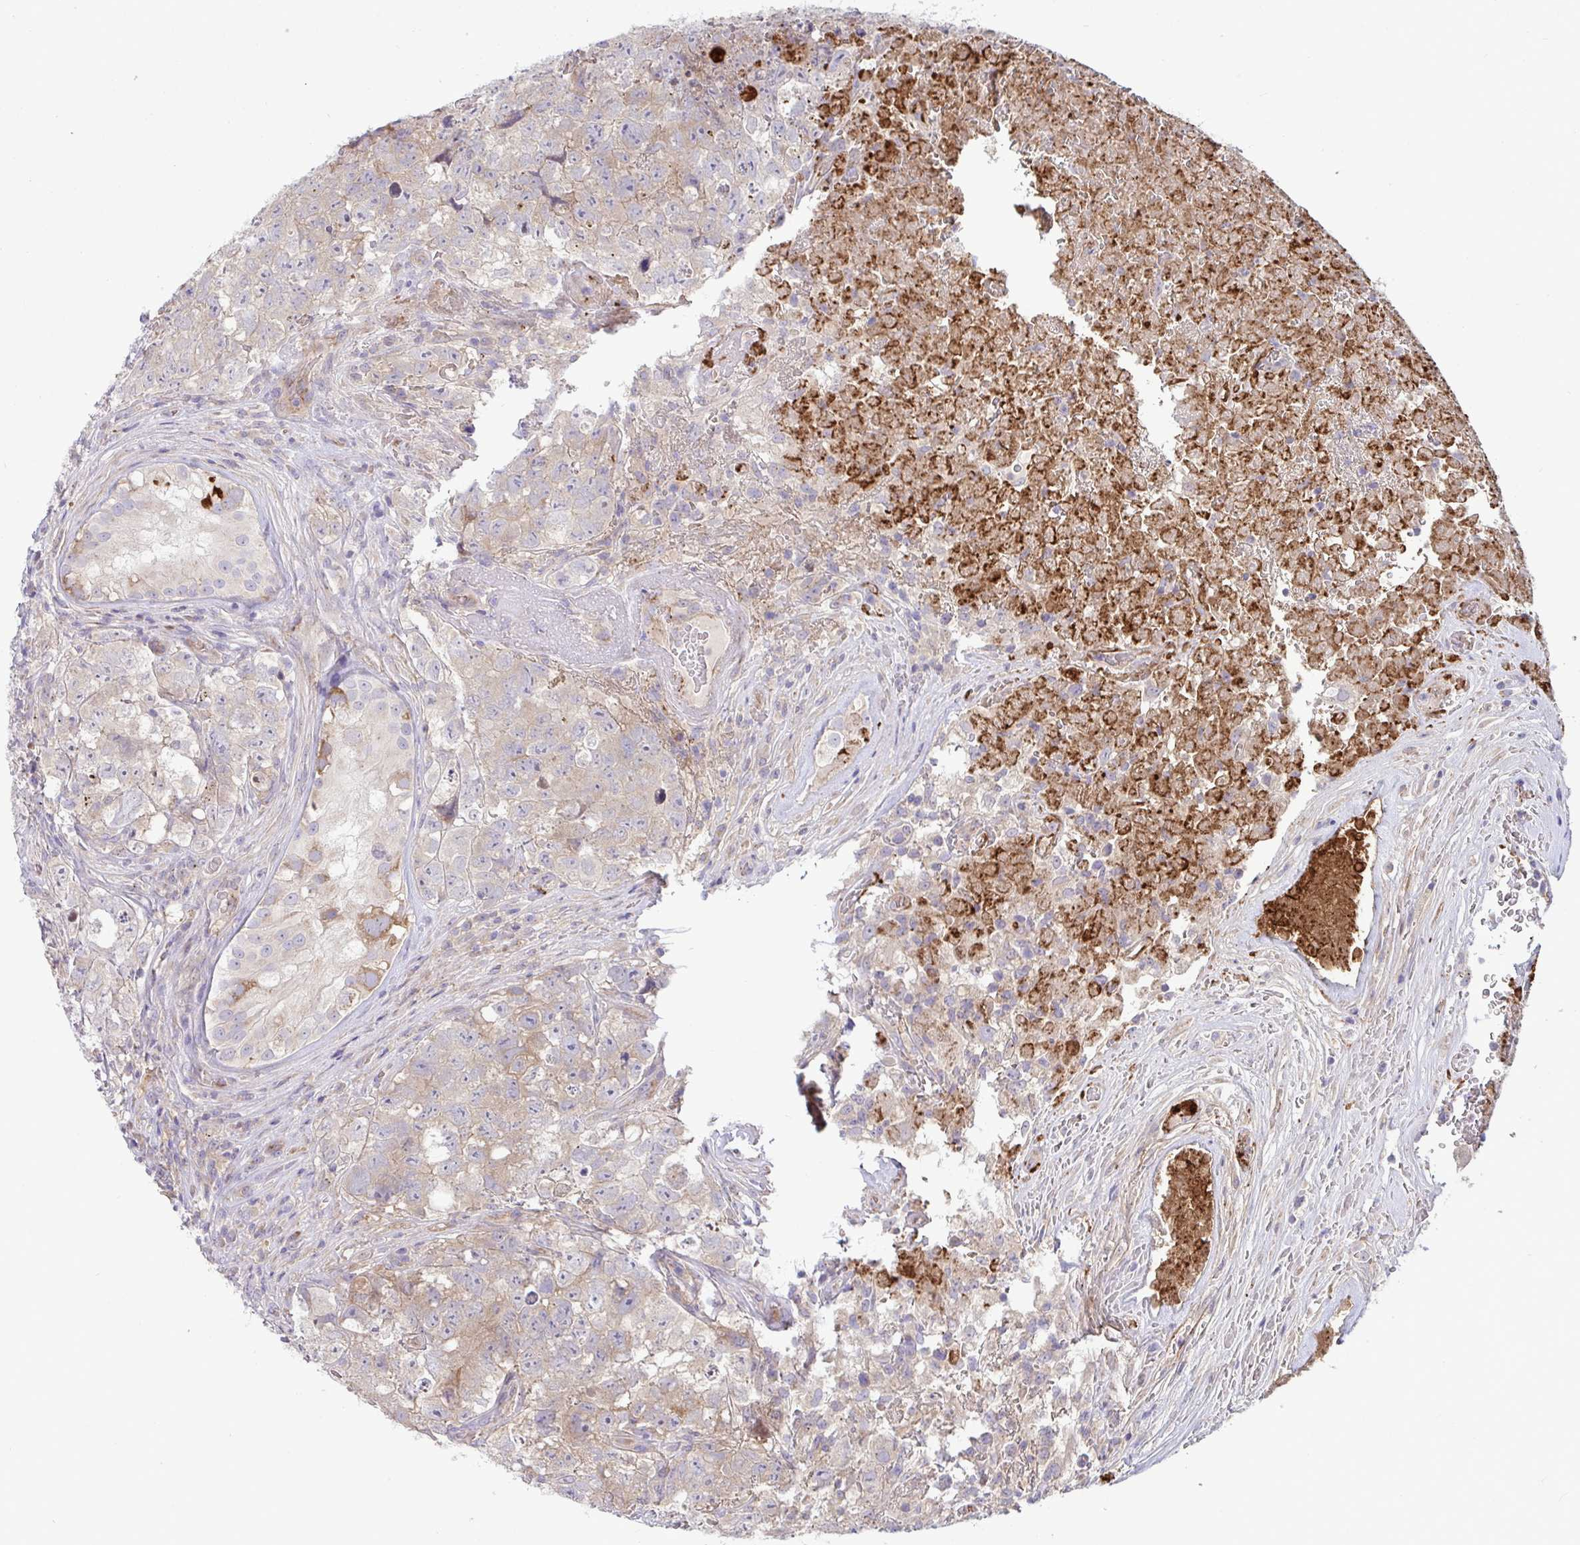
{"staining": {"intensity": "weak", "quantity": "<25%", "location": "cytoplasmic/membranous"}, "tissue": "testis cancer", "cell_type": "Tumor cells", "image_type": "cancer", "snomed": [{"axis": "morphology", "description": "Carcinoma, Embryonal, NOS"}, {"axis": "topography", "description": "Testis"}], "caption": "Tumor cells show no significant staining in testis cancer.", "gene": "IL37", "patient": {"sex": "male", "age": 18}}